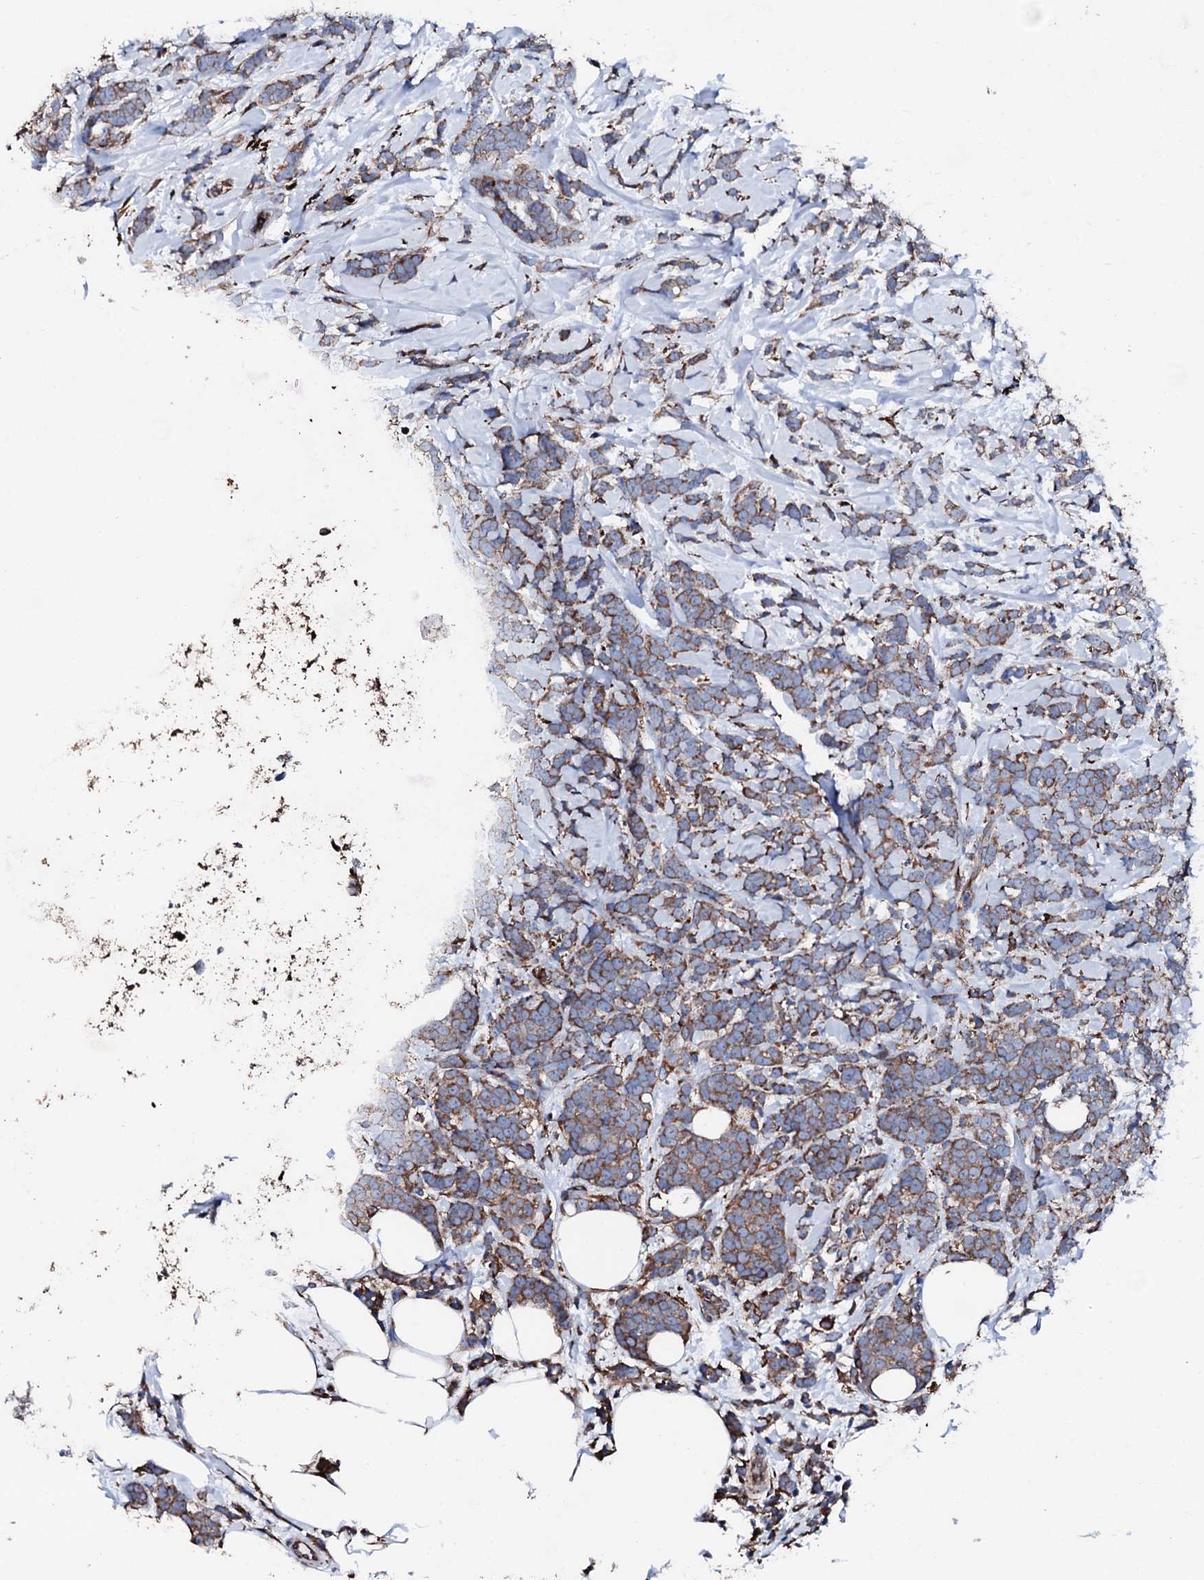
{"staining": {"intensity": "moderate", "quantity": ">75%", "location": "cytoplasmic/membranous"}, "tissue": "breast cancer", "cell_type": "Tumor cells", "image_type": "cancer", "snomed": [{"axis": "morphology", "description": "Lobular carcinoma"}, {"axis": "topography", "description": "Breast"}], "caption": "Immunohistochemistry (DAB (3,3'-diaminobenzidine)) staining of breast lobular carcinoma exhibits moderate cytoplasmic/membranous protein expression in approximately >75% of tumor cells.", "gene": "AMDHD1", "patient": {"sex": "female", "age": 58}}